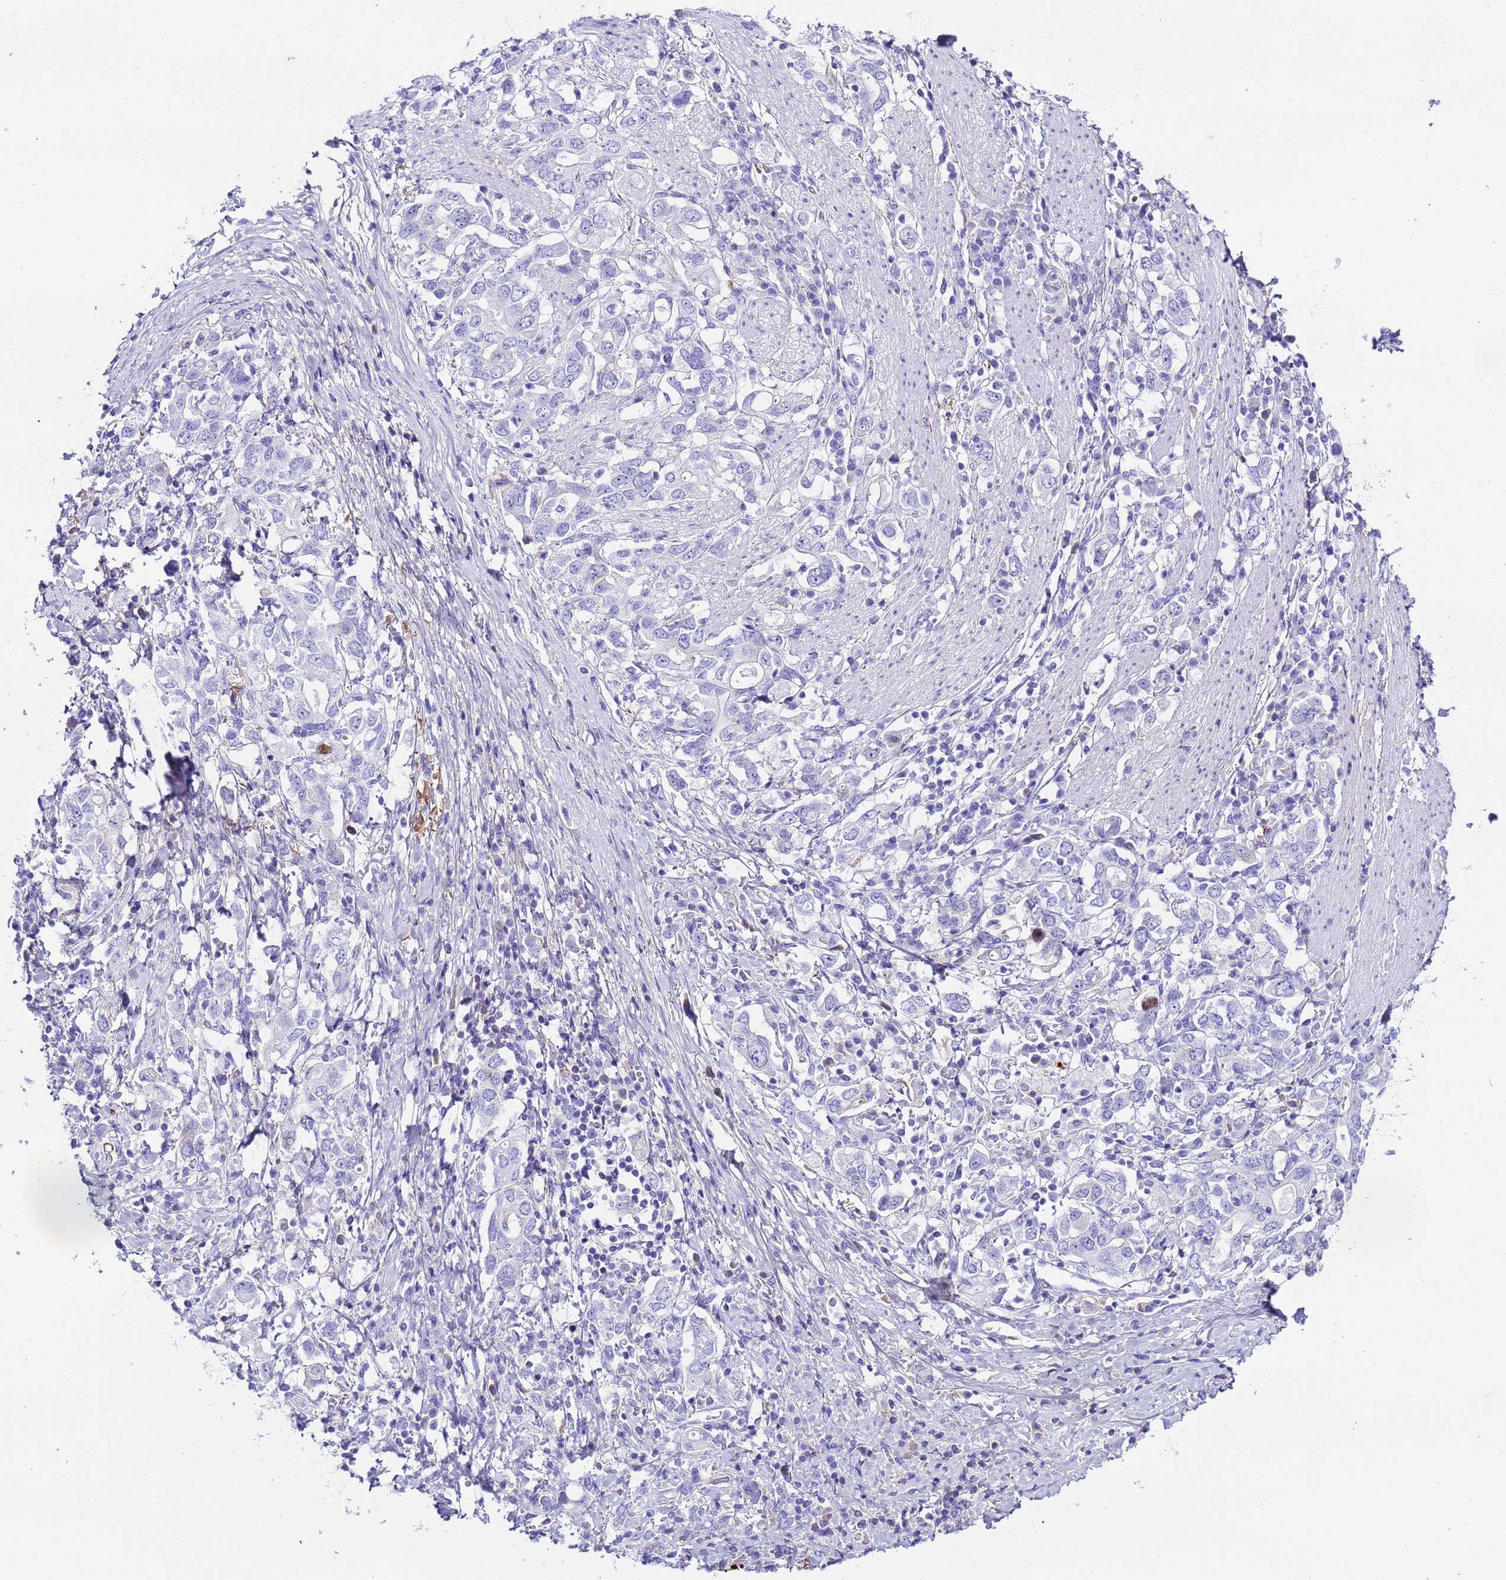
{"staining": {"intensity": "negative", "quantity": "none", "location": "none"}, "tissue": "stomach cancer", "cell_type": "Tumor cells", "image_type": "cancer", "snomed": [{"axis": "morphology", "description": "Adenocarcinoma, NOS"}, {"axis": "topography", "description": "Stomach, upper"}, {"axis": "topography", "description": "Stomach"}], "caption": "Protein analysis of adenocarcinoma (stomach) reveals no significant positivity in tumor cells.", "gene": "CFHR2", "patient": {"sex": "male", "age": 62}}